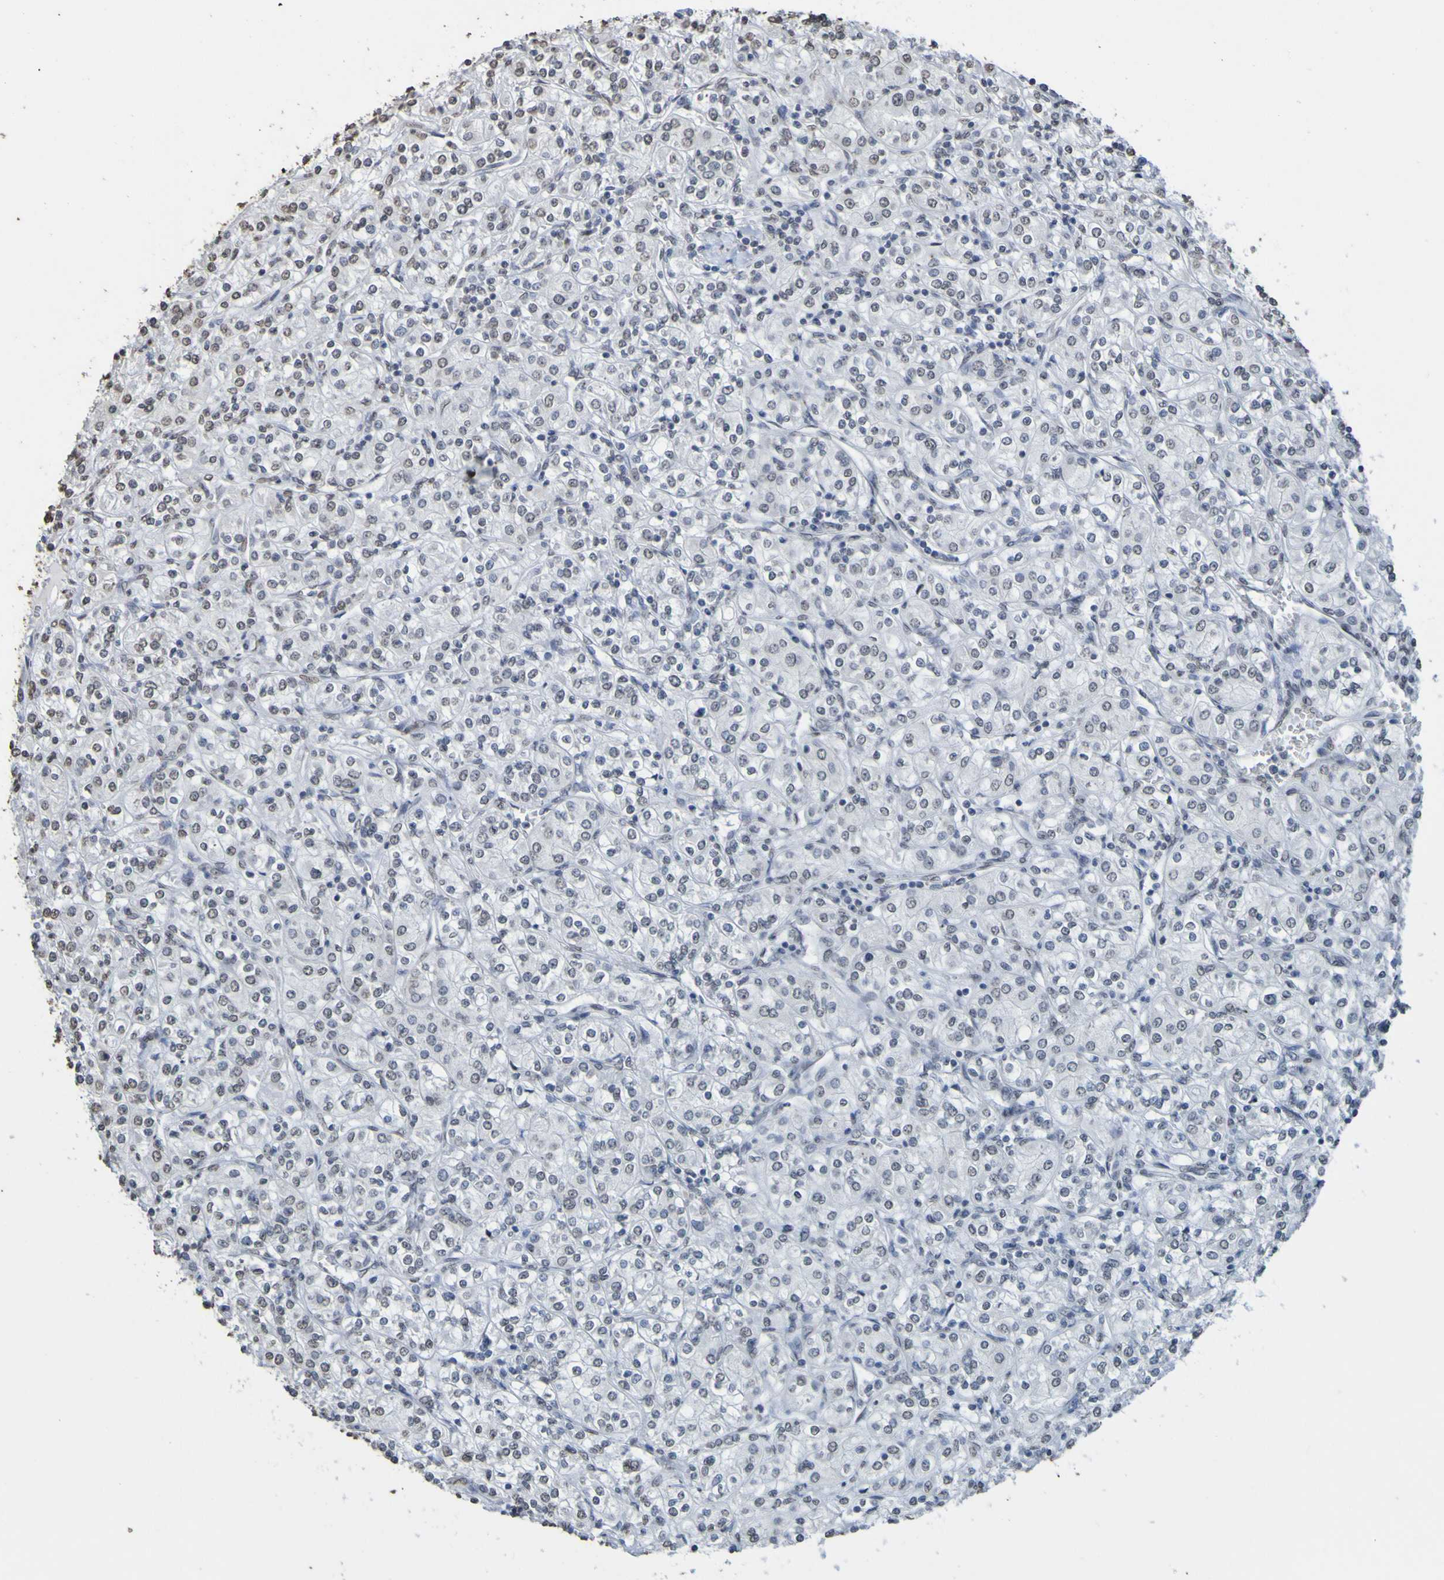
{"staining": {"intensity": "negative", "quantity": "none", "location": "none"}, "tissue": "renal cancer", "cell_type": "Tumor cells", "image_type": "cancer", "snomed": [{"axis": "morphology", "description": "Adenocarcinoma, NOS"}, {"axis": "topography", "description": "Kidney"}], "caption": "An IHC photomicrograph of renal cancer (adenocarcinoma) is shown. There is no staining in tumor cells of renal cancer (adenocarcinoma).", "gene": "ALKBH2", "patient": {"sex": "male", "age": 77}}